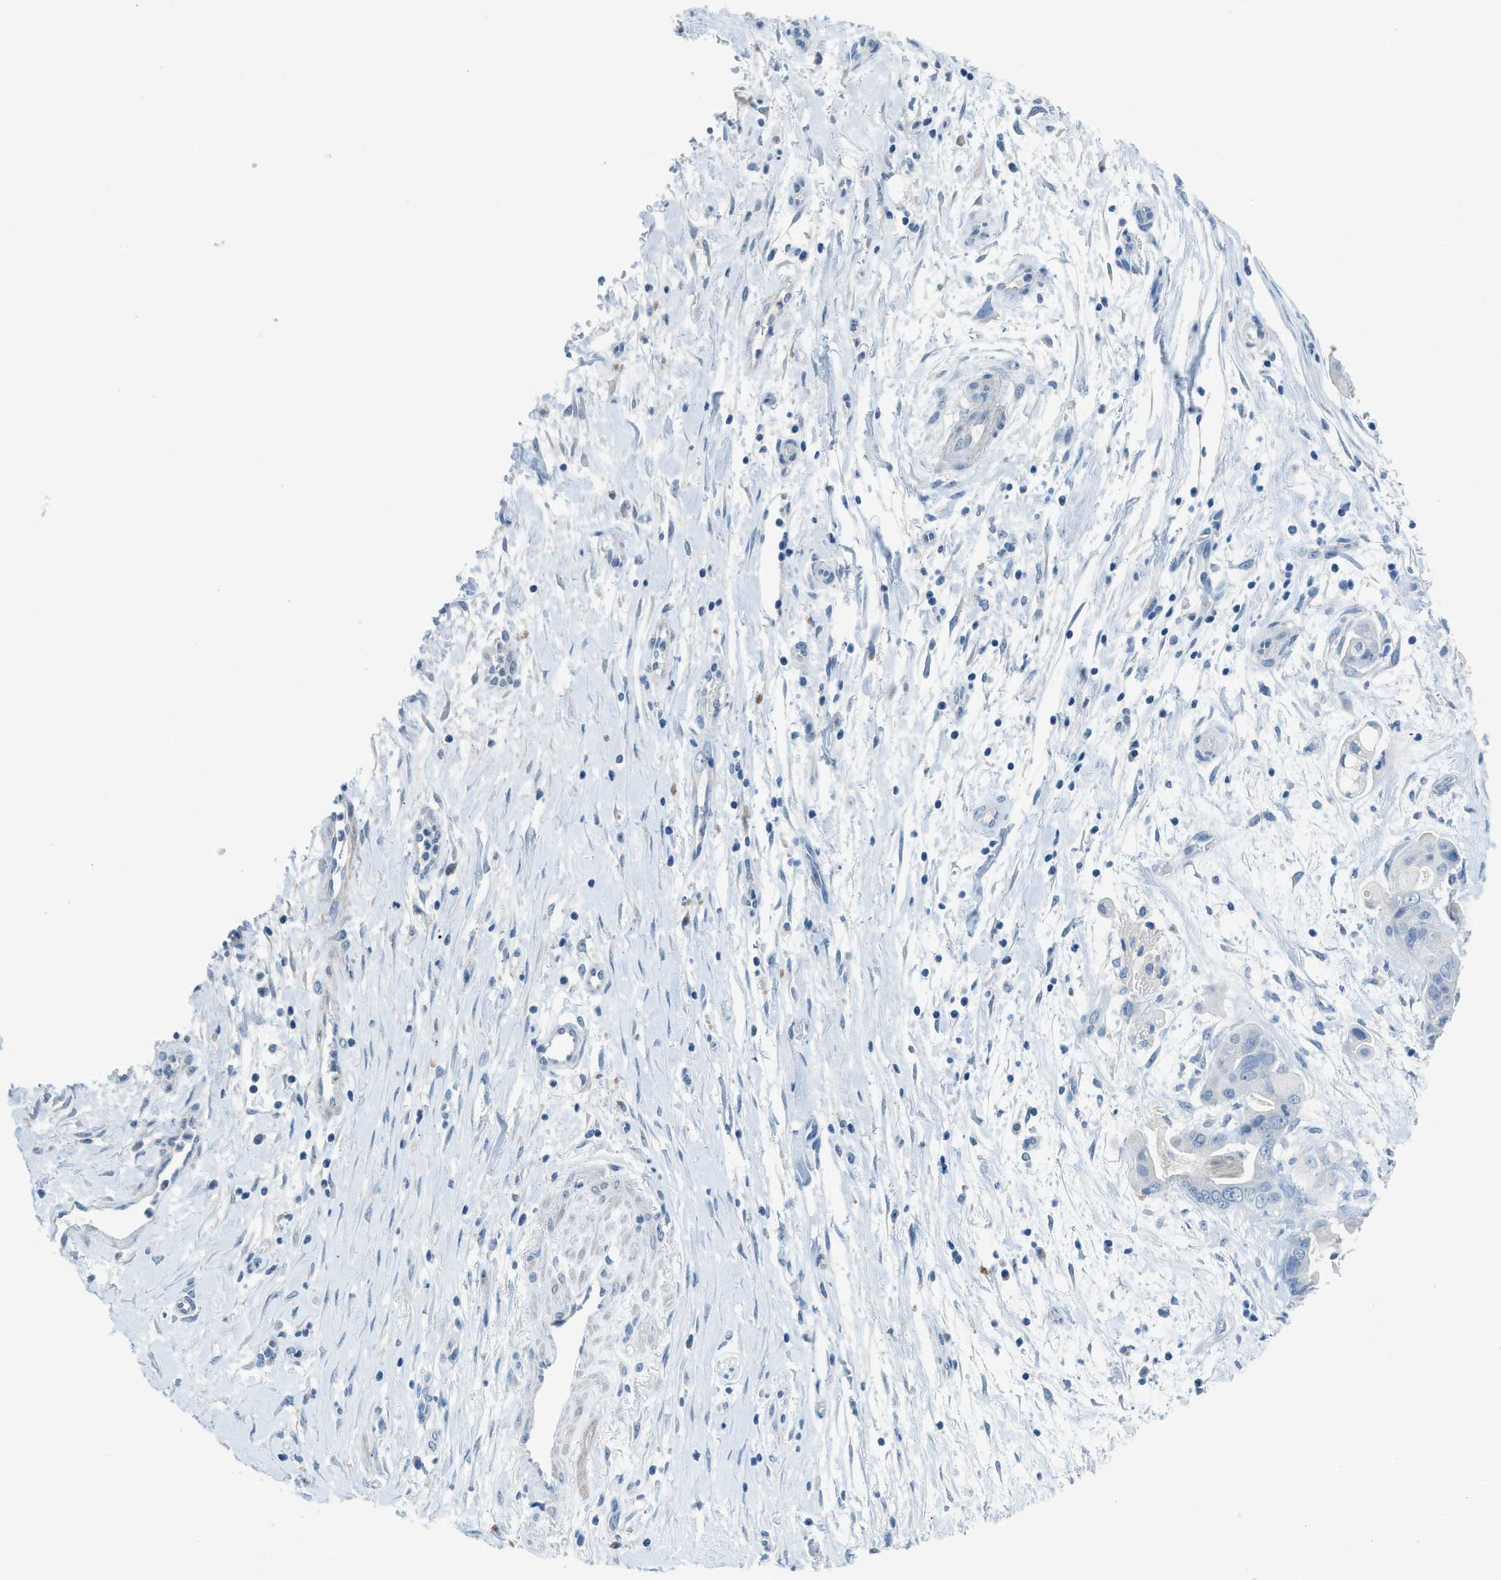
{"staining": {"intensity": "negative", "quantity": "none", "location": "none"}, "tissue": "pancreatic cancer", "cell_type": "Tumor cells", "image_type": "cancer", "snomed": [{"axis": "morphology", "description": "Adenocarcinoma, NOS"}, {"axis": "topography", "description": "Pancreas"}], "caption": "Immunohistochemistry (IHC) of human pancreatic cancer shows no expression in tumor cells.", "gene": "ACAN", "patient": {"sex": "female", "age": 75}}